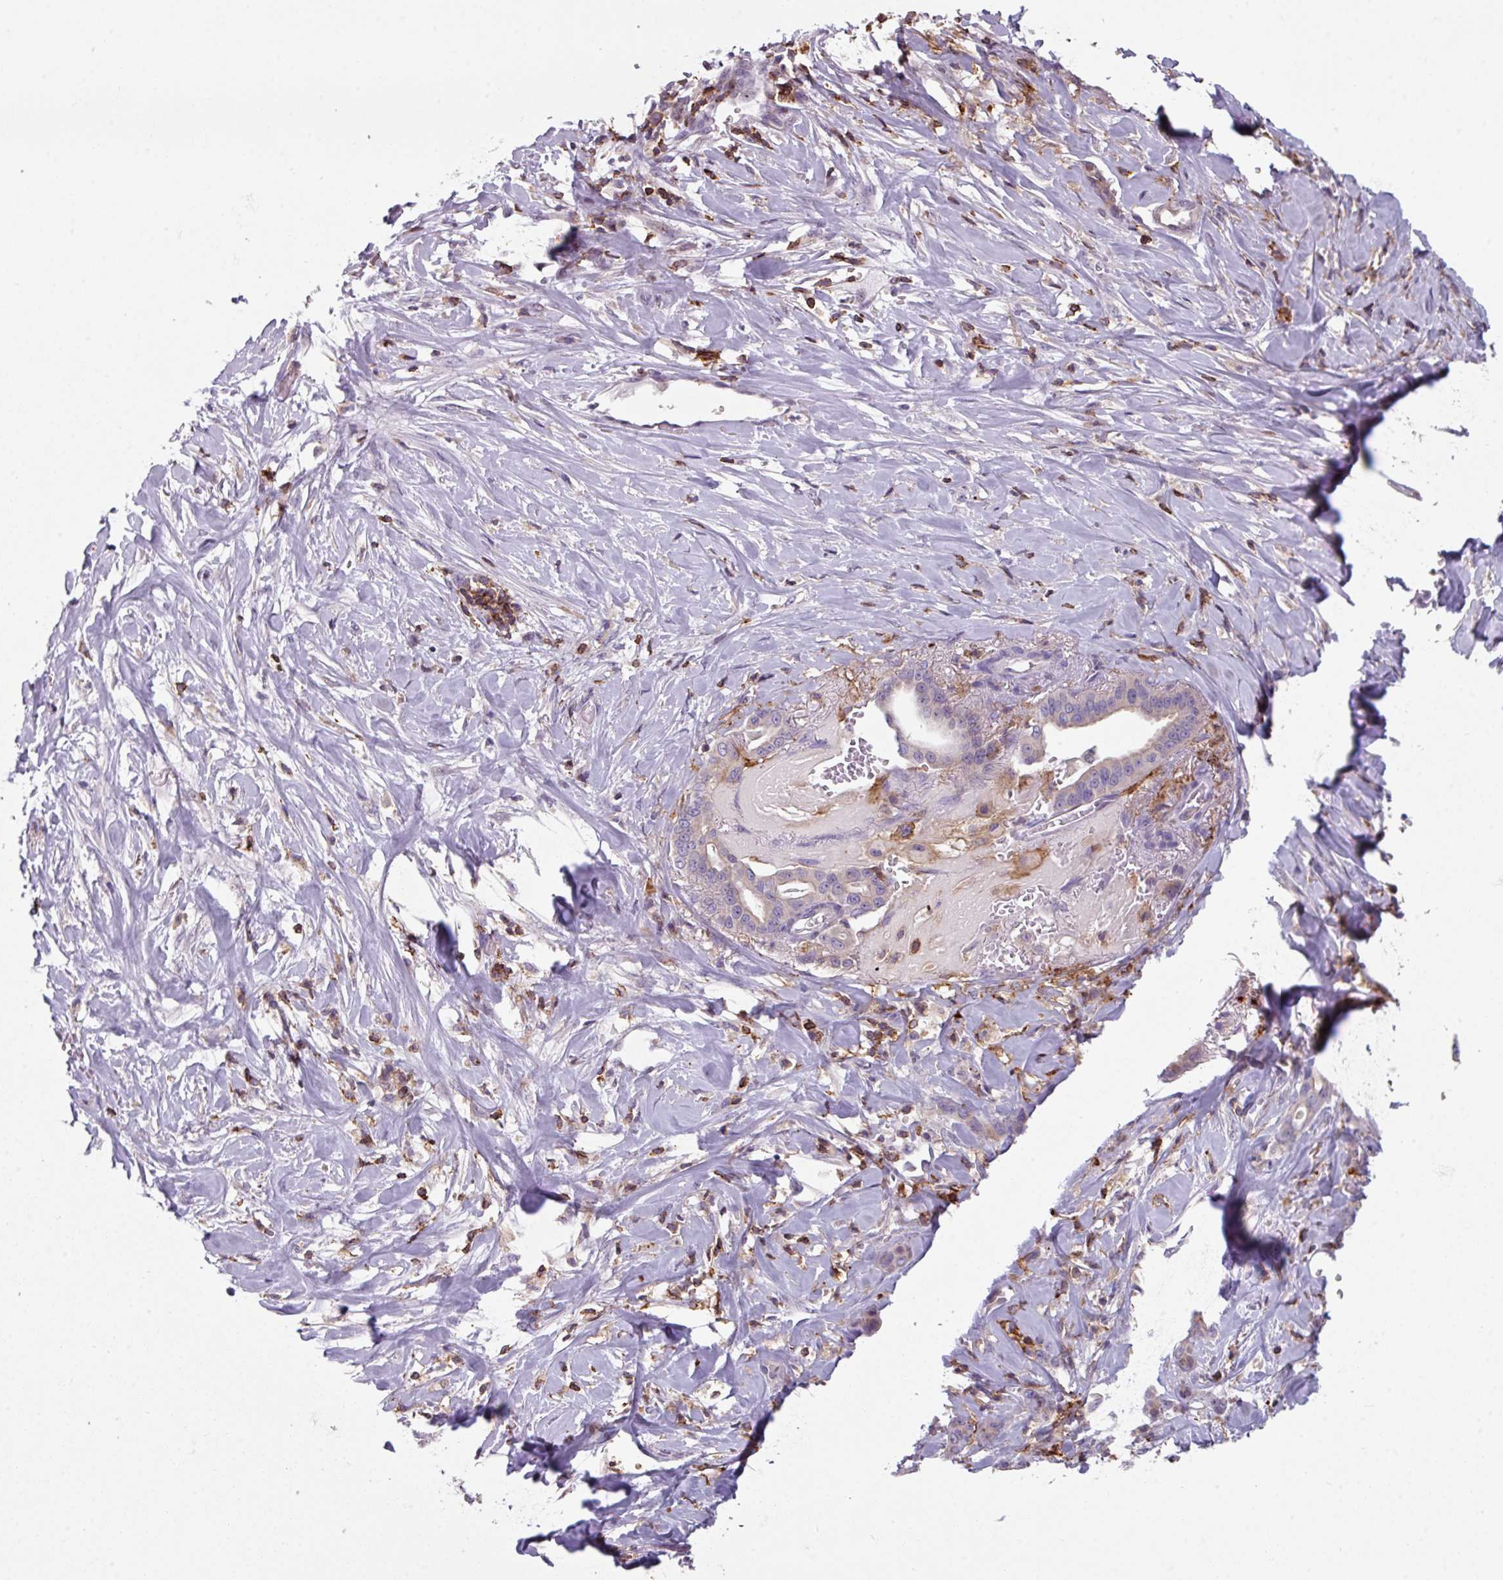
{"staining": {"intensity": "weak", "quantity": "25%-75%", "location": "cytoplasmic/membranous"}, "tissue": "pancreatic cancer", "cell_type": "Tumor cells", "image_type": "cancer", "snomed": [{"axis": "morphology", "description": "Adenocarcinoma, NOS"}, {"axis": "topography", "description": "Pancreas"}], "caption": "Protein expression analysis of pancreatic cancer shows weak cytoplasmic/membranous expression in approximately 25%-75% of tumor cells.", "gene": "NEDD9", "patient": {"sex": "male", "age": 63}}